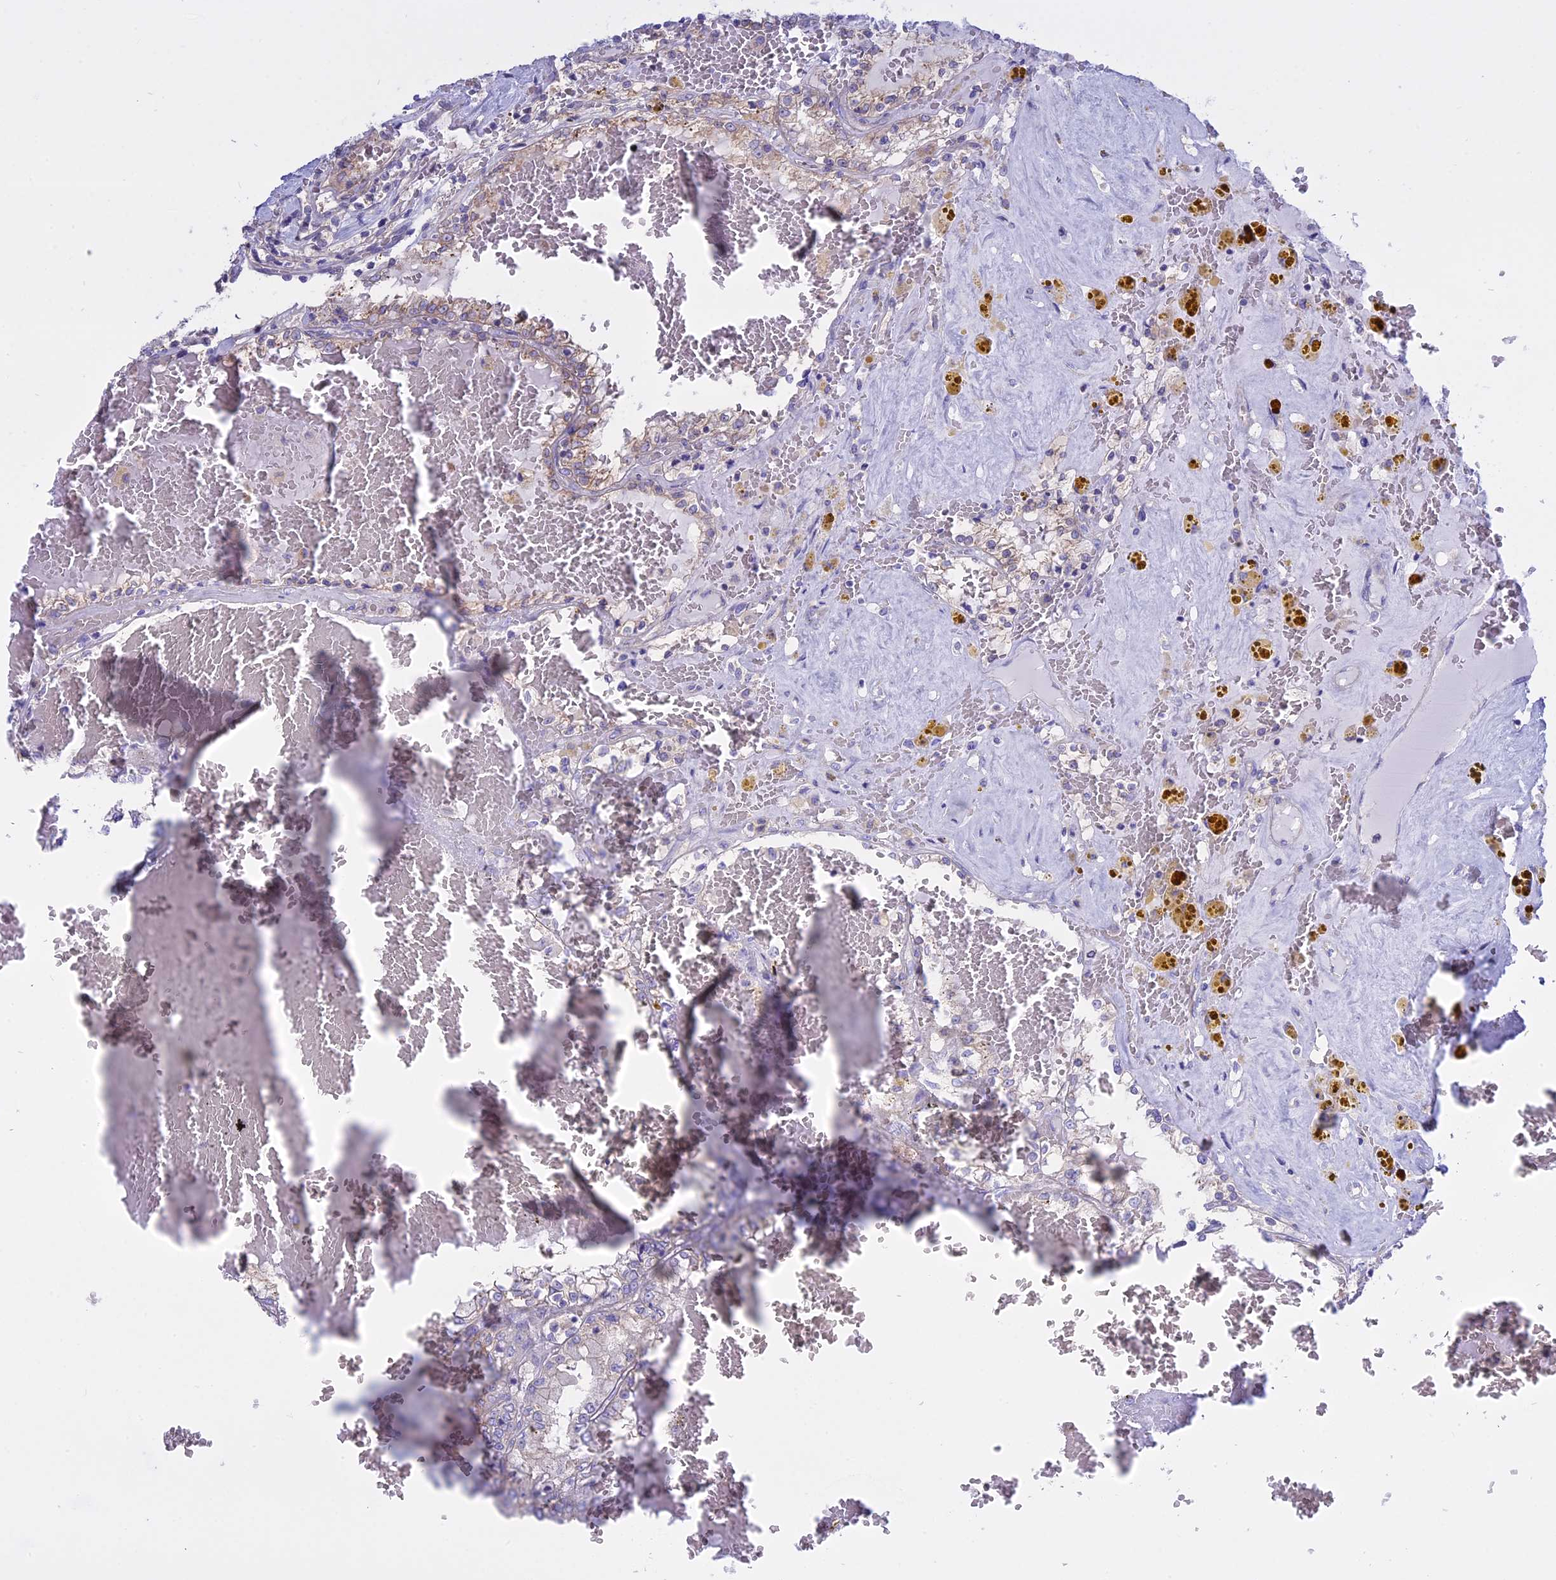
{"staining": {"intensity": "weak", "quantity": "<25%", "location": "cytoplasmic/membranous"}, "tissue": "renal cancer", "cell_type": "Tumor cells", "image_type": "cancer", "snomed": [{"axis": "morphology", "description": "Adenocarcinoma, NOS"}, {"axis": "topography", "description": "Kidney"}], "caption": "Tumor cells show no significant protein staining in adenocarcinoma (renal).", "gene": "AHCYL1", "patient": {"sex": "female", "age": 56}}